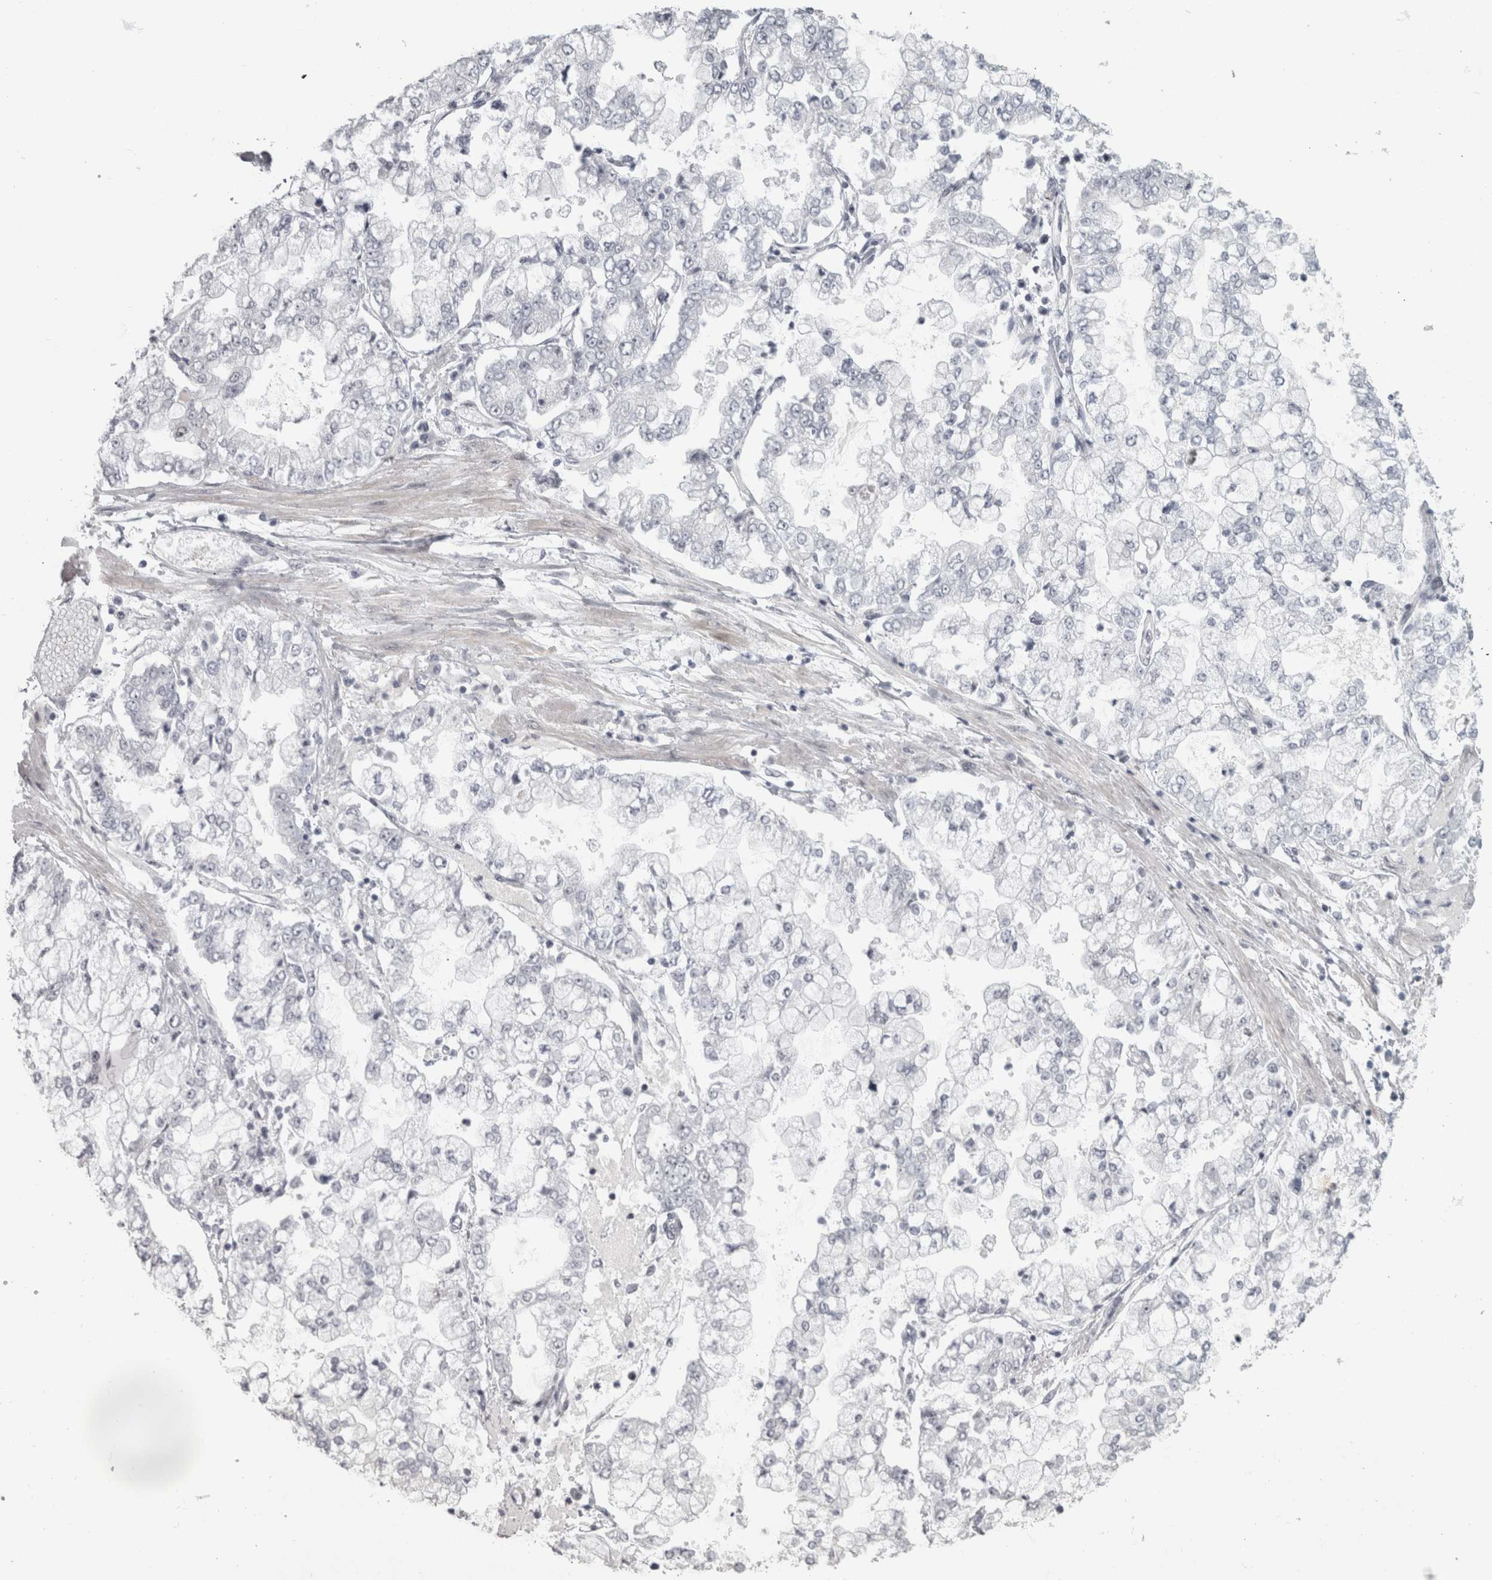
{"staining": {"intensity": "negative", "quantity": "none", "location": "none"}, "tissue": "stomach cancer", "cell_type": "Tumor cells", "image_type": "cancer", "snomed": [{"axis": "morphology", "description": "Adenocarcinoma, NOS"}, {"axis": "topography", "description": "Stomach"}], "caption": "Immunohistochemistry (IHC) photomicrograph of neoplastic tissue: human stomach adenocarcinoma stained with DAB (3,3'-diaminobenzidine) shows no significant protein expression in tumor cells. Nuclei are stained in blue.", "gene": "PPP1R12B", "patient": {"sex": "male", "age": 76}}